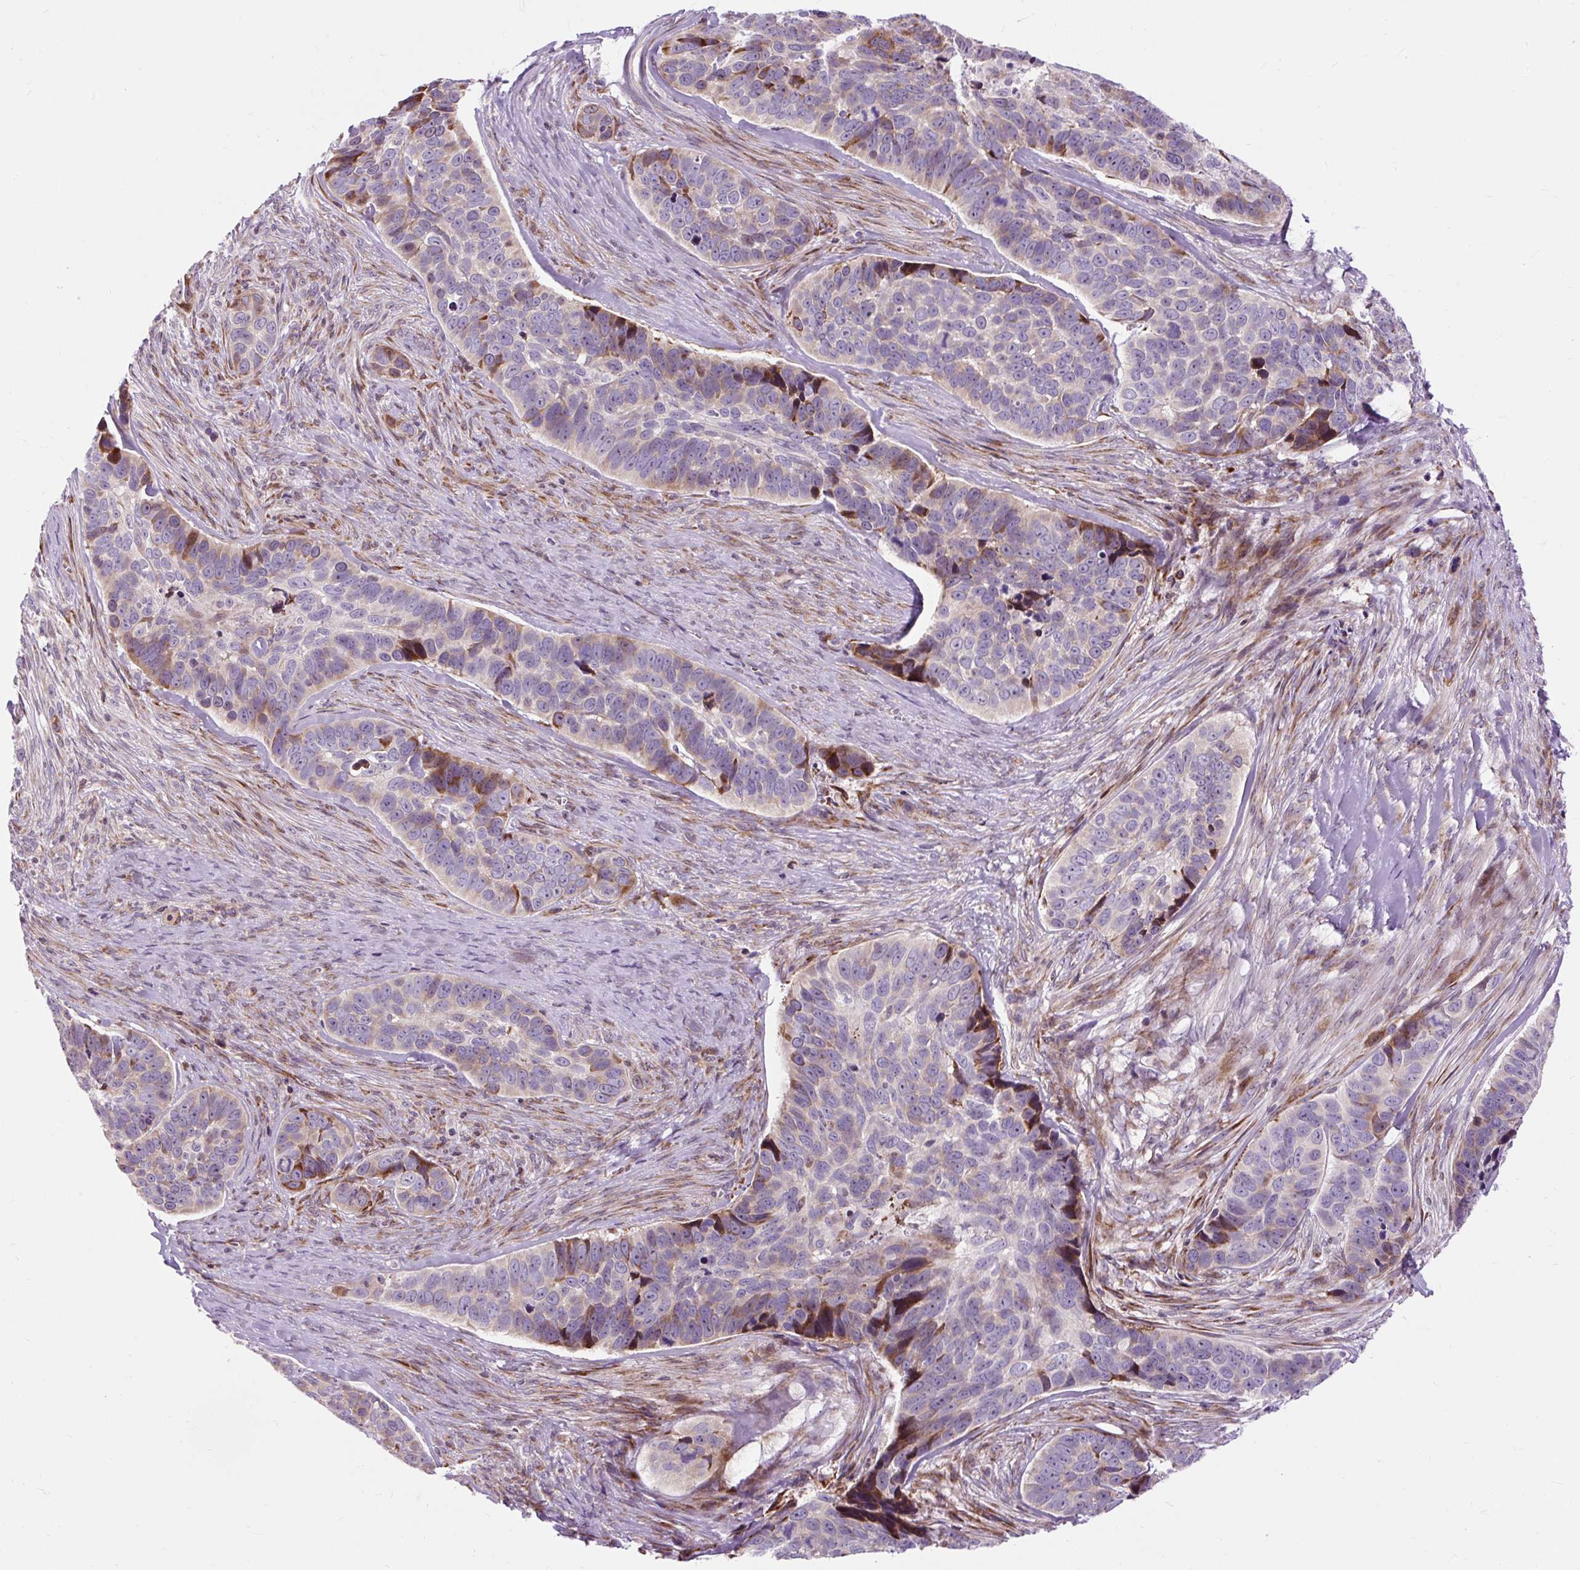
{"staining": {"intensity": "moderate", "quantity": "<25%", "location": "cytoplasmic/membranous"}, "tissue": "skin cancer", "cell_type": "Tumor cells", "image_type": "cancer", "snomed": [{"axis": "morphology", "description": "Basal cell carcinoma"}, {"axis": "topography", "description": "Skin"}], "caption": "This is a photomicrograph of immunohistochemistry staining of skin cancer (basal cell carcinoma), which shows moderate staining in the cytoplasmic/membranous of tumor cells.", "gene": "CISD3", "patient": {"sex": "female", "age": 82}}